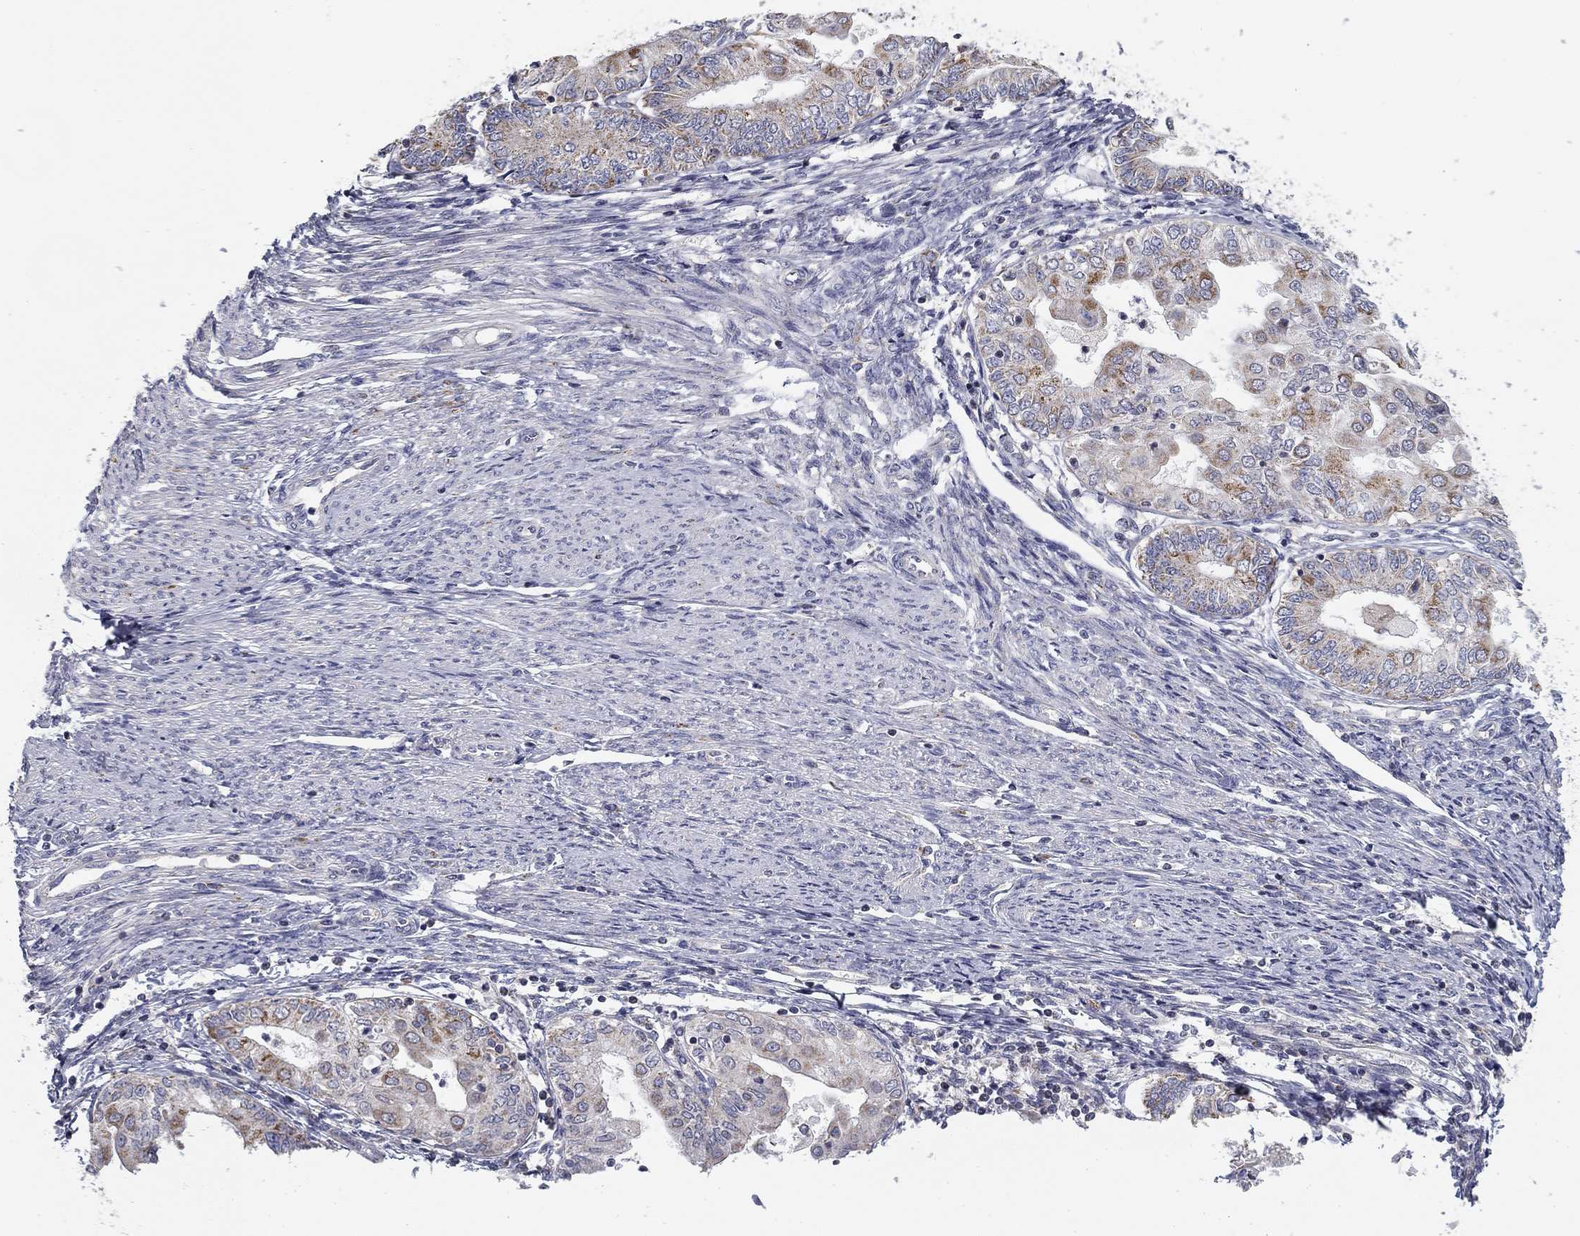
{"staining": {"intensity": "moderate", "quantity": "<25%", "location": "cytoplasmic/membranous"}, "tissue": "endometrial cancer", "cell_type": "Tumor cells", "image_type": "cancer", "snomed": [{"axis": "morphology", "description": "Adenocarcinoma, NOS"}, {"axis": "topography", "description": "Endometrium"}], "caption": "This image exhibits endometrial cancer (adenocarcinoma) stained with immunohistochemistry to label a protein in brown. The cytoplasmic/membranous of tumor cells show moderate positivity for the protein. Nuclei are counter-stained blue.", "gene": "SLC2A9", "patient": {"sex": "female", "age": 68}}